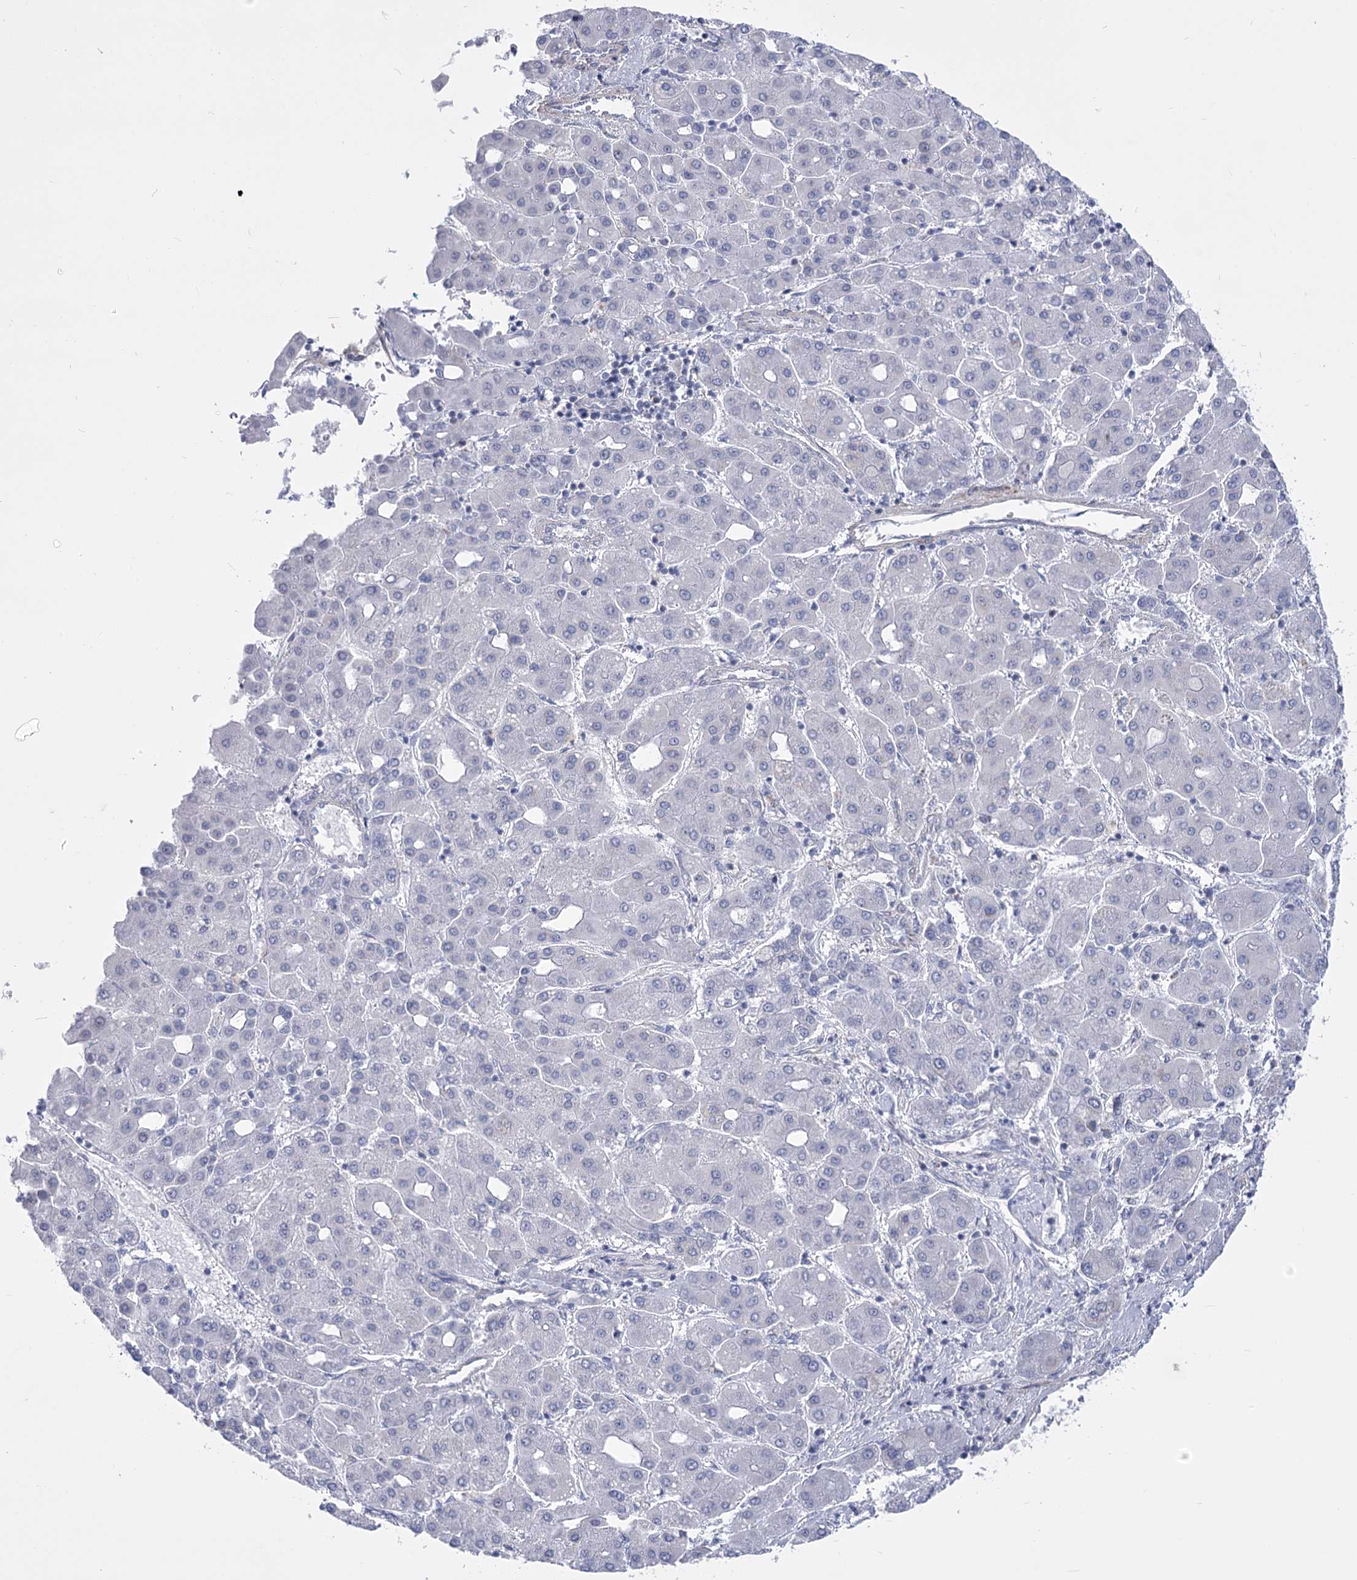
{"staining": {"intensity": "negative", "quantity": "none", "location": "none"}, "tissue": "liver cancer", "cell_type": "Tumor cells", "image_type": "cancer", "snomed": [{"axis": "morphology", "description": "Carcinoma, Hepatocellular, NOS"}, {"axis": "topography", "description": "Liver"}], "caption": "Tumor cells are negative for brown protein staining in liver hepatocellular carcinoma.", "gene": "PDHB", "patient": {"sex": "male", "age": 65}}